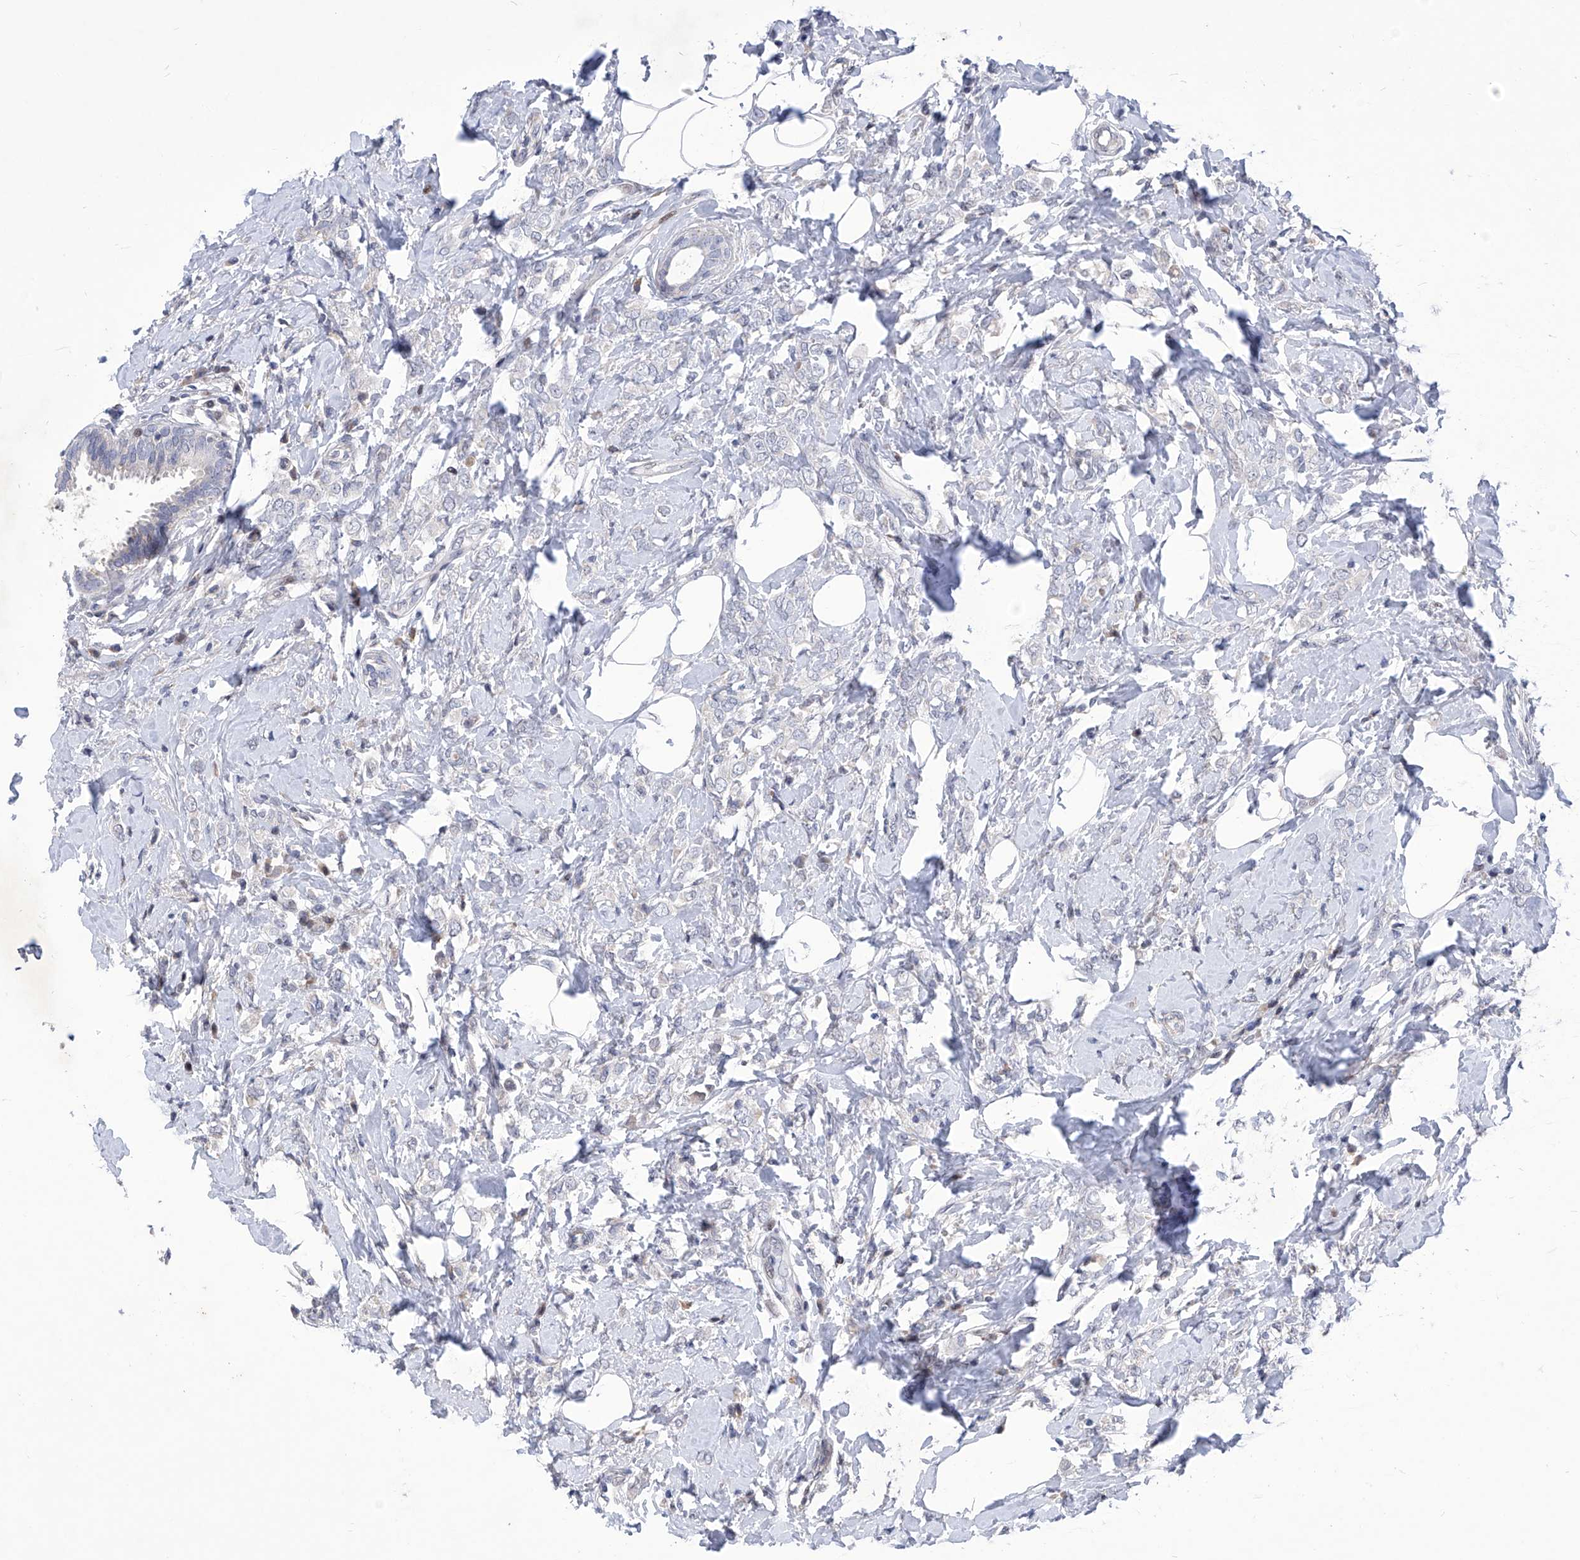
{"staining": {"intensity": "negative", "quantity": "none", "location": "none"}, "tissue": "breast cancer", "cell_type": "Tumor cells", "image_type": "cancer", "snomed": [{"axis": "morphology", "description": "Lobular carcinoma"}, {"axis": "topography", "description": "Breast"}], "caption": "Tumor cells are negative for protein expression in human breast cancer.", "gene": "NUFIP1", "patient": {"sex": "female", "age": 47}}